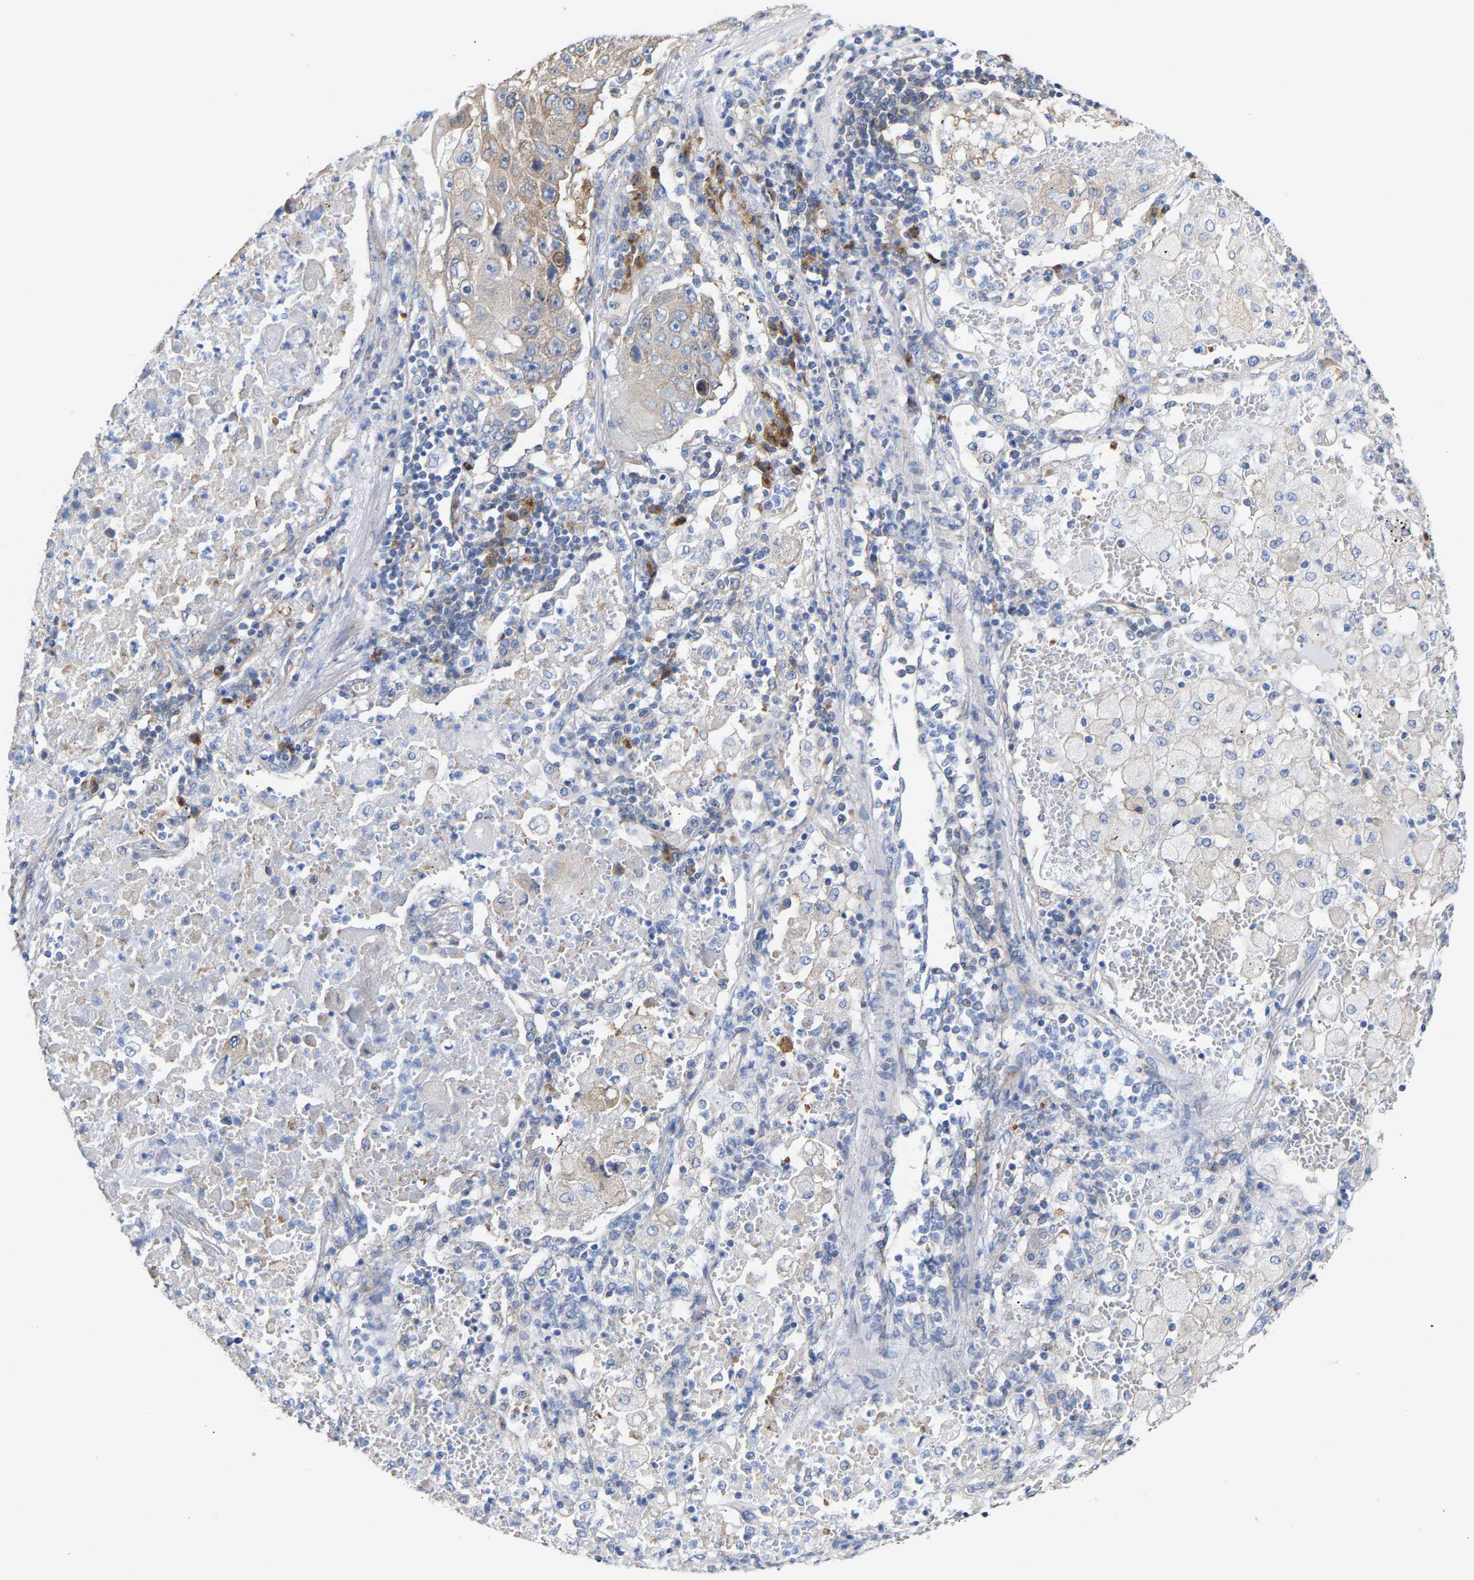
{"staining": {"intensity": "weak", "quantity": "<25%", "location": "cytoplasmic/membranous"}, "tissue": "lung cancer", "cell_type": "Tumor cells", "image_type": "cancer", "snomed": [{"axis": "morphology", "description": "Squamous cell carcinoma, NOS"}, {"axis": "topography", "description": "Lung"}], "caption": "Lung cancer (squamous cell carcinoma) stained for a protein using immunohistochemistry displays no positivity tumor cells.", "gene": "PPP1R15A", "patient": {"sex": "male", "age": 61}}